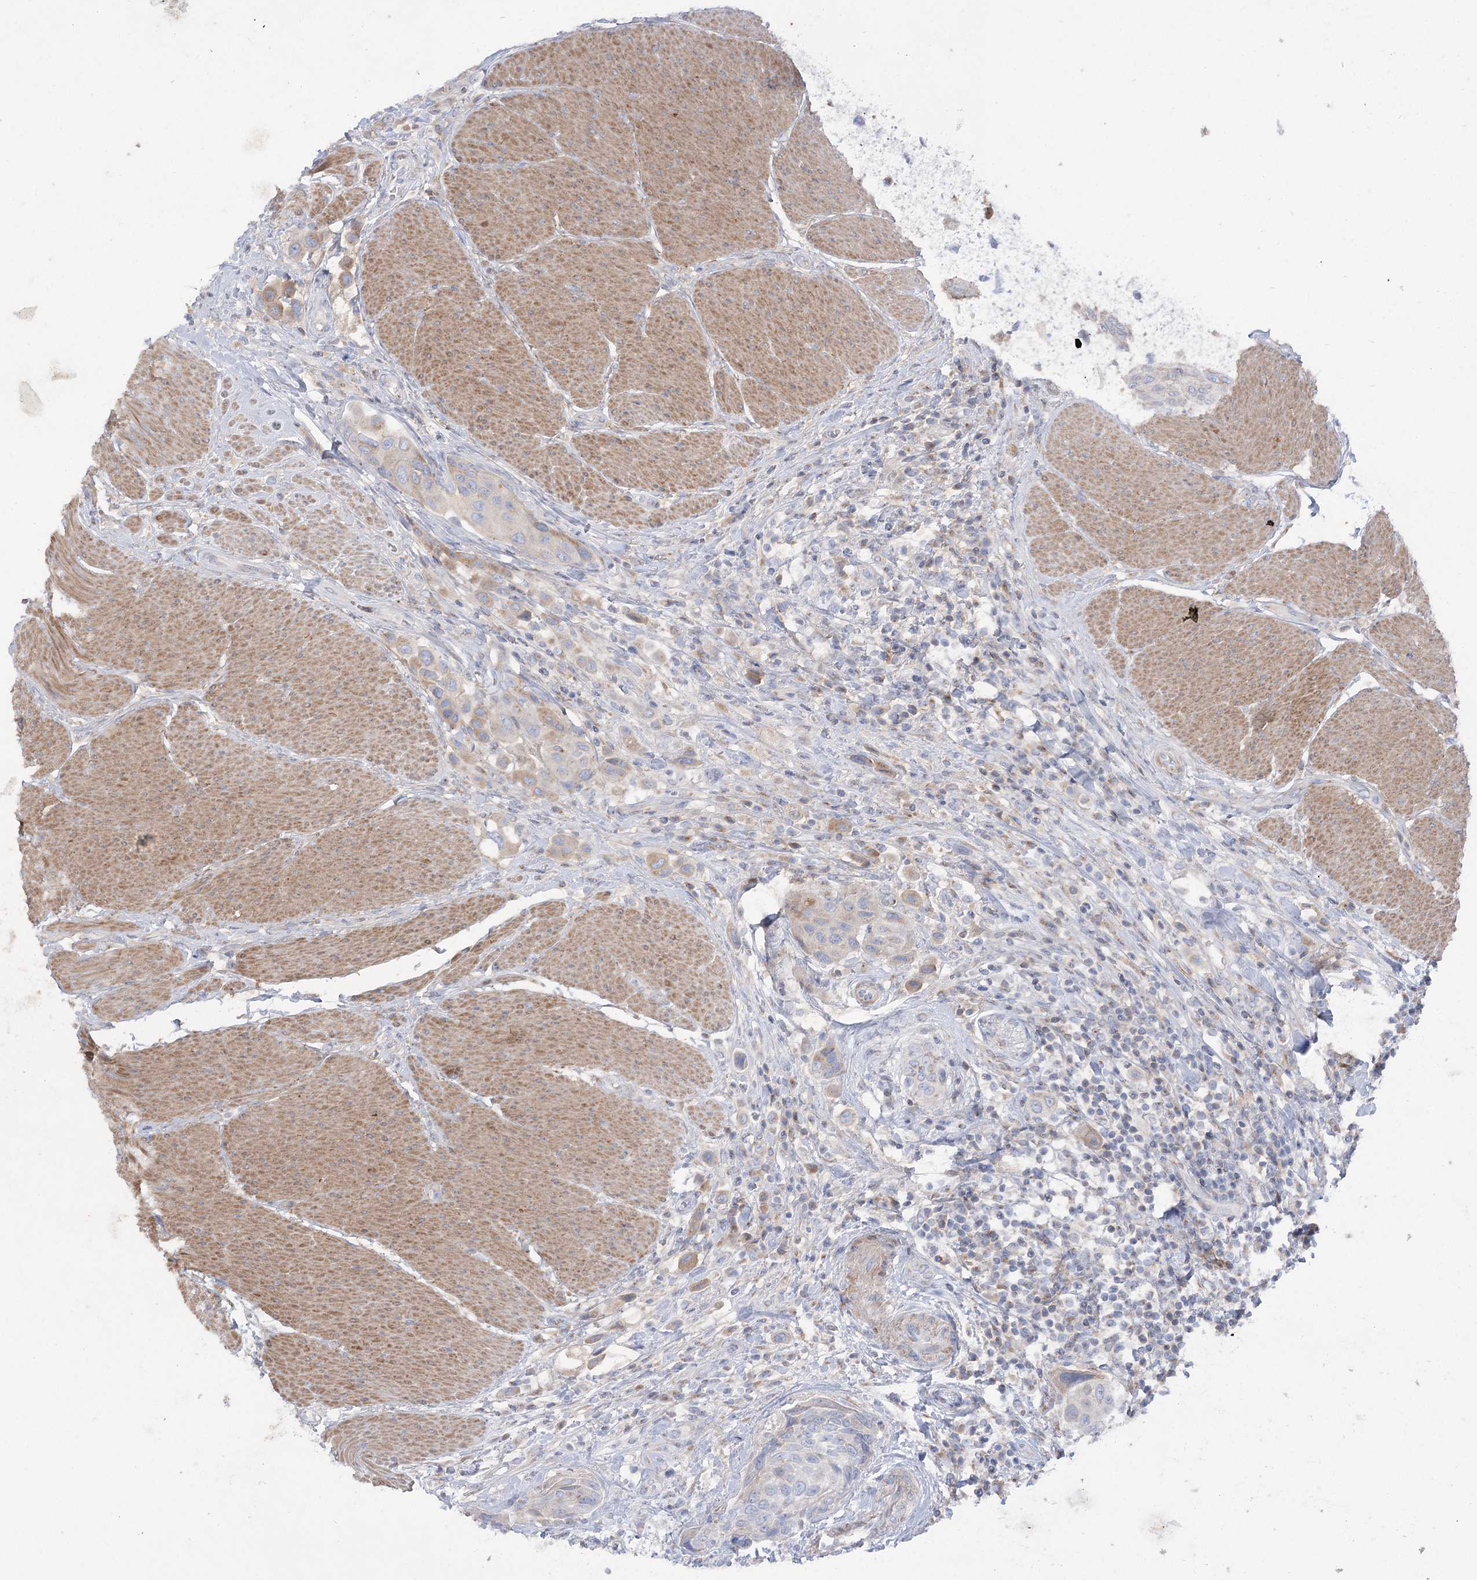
{"staining": {"intensity": "moderate", "quantity": "25%-75%", "location": "cytoplasmic/membranous"}, "tissue": "urothelial cancer", "cell_type": "Tumor cells", "image_type": "cancer", "snomed": [{"axis": "morphology", "description": "Urothelial carcinoma, High grade"}, {"axis": "topography", "description": "Urinary bladder"}], "caption": "Urothelial carcinoma (high-grade) stained with DAB (3,3'-diaminobenzidine) immunohistochemistry (IHC) demonstrates medium levels of moderate cytoplasmic/membranous positivity in approximately 25%-75% of tumor cells.", "gene": "GBF1", "patient": {"sex": "male", "age": 50}}